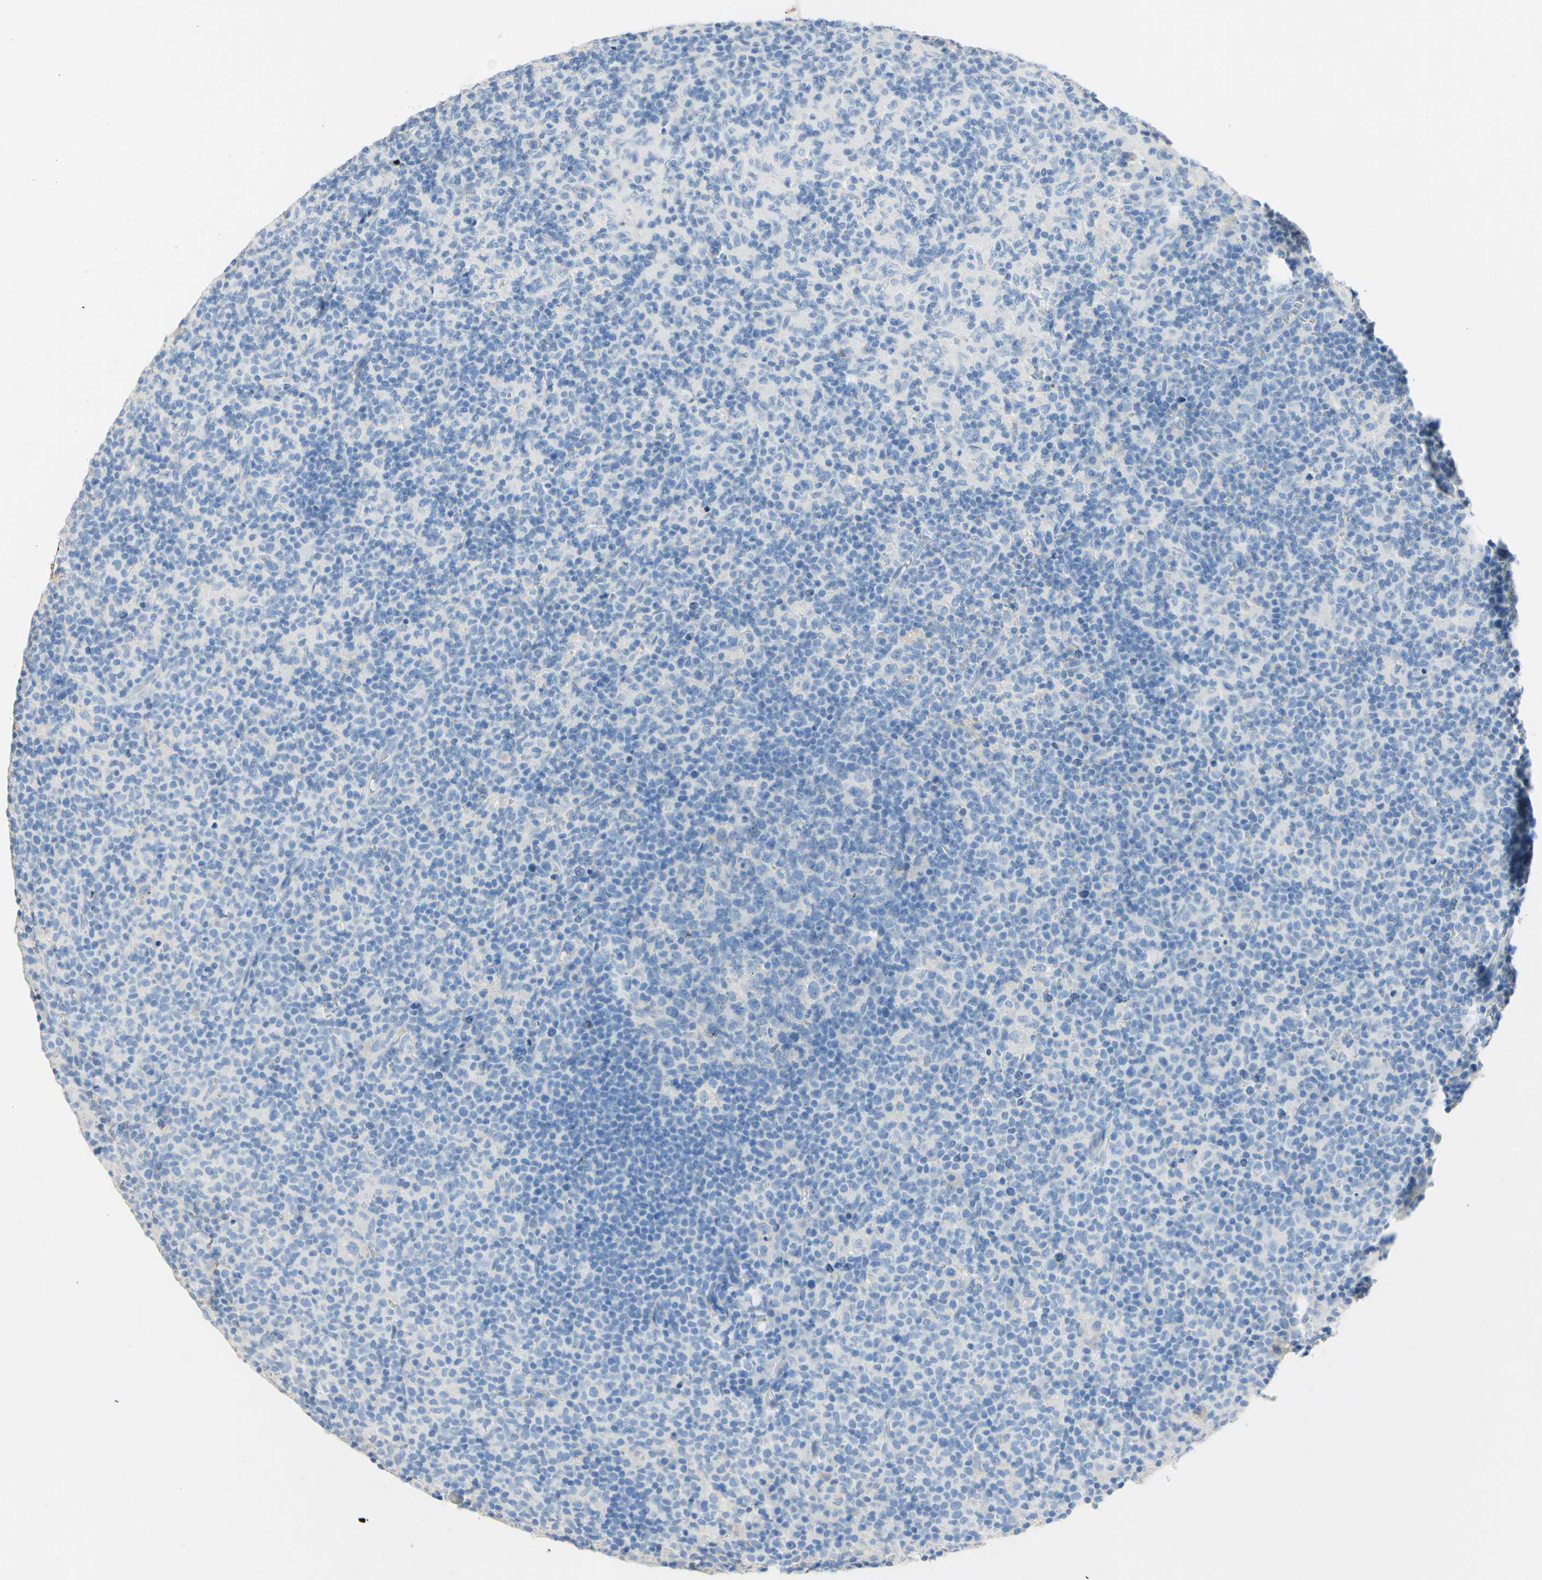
{"staining": {"intensity": "weak", "quantity": "<25%", "location": "cytoplasmic/membranous"}, "tissue": "lymph node", "cell_type": "Germinal center cells", "image_type": "normal", "snomed": [{"axis": "morphology", "description": "Normal tissue, NOS"}, {"axis": "morphology", "description": "Inflammation, NOS"}, {"axis": "topography", "description": "Lymph node"}], "caption": "Human lymph node stained for a protein using immunohistochemistry displays no positivity in germinal center cells.", "gene": "DSC2", "patient": {"sex": "male", "age": 55}}